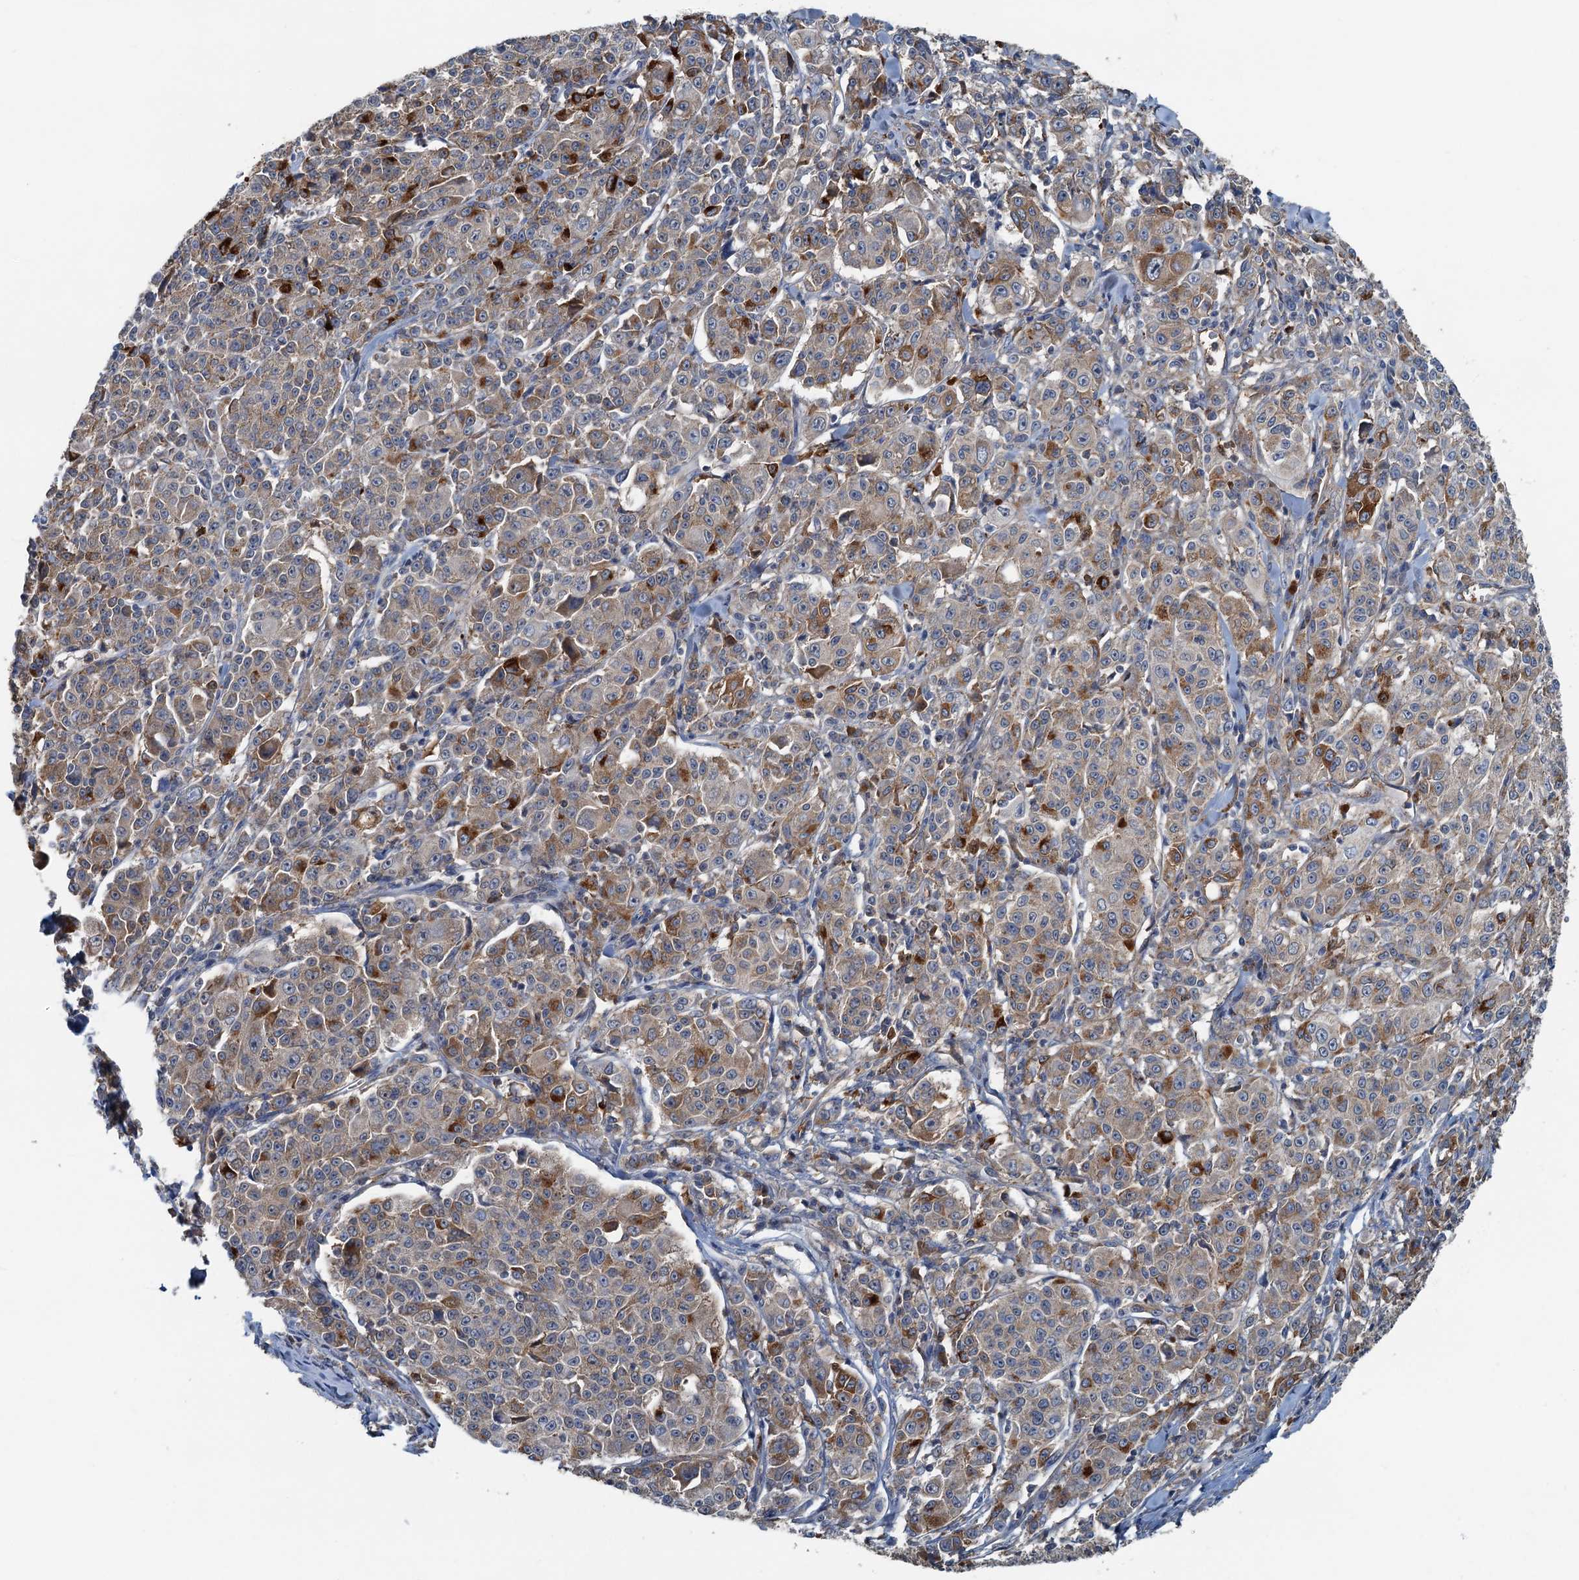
{"staining": {"intensity": "weak", "quantity": ">75%", "location": "cytoplasmic/membranous"}, "tissue": "melanoma", "cell_type": "Tumor cells", "image_type": "cancer", "snomed": [{"axis": "morphology", "description": "Malignant melanoma, NOS"}, {"axis": "topography", "description": "Skin"}], "caption": "Tumor cells reveal low levels of weak cytoplasmic/membranous positivity in about >75% of cells in melanoma.", "gene": "LSM14B", "patient": {"sex": "female", "age": 52}}